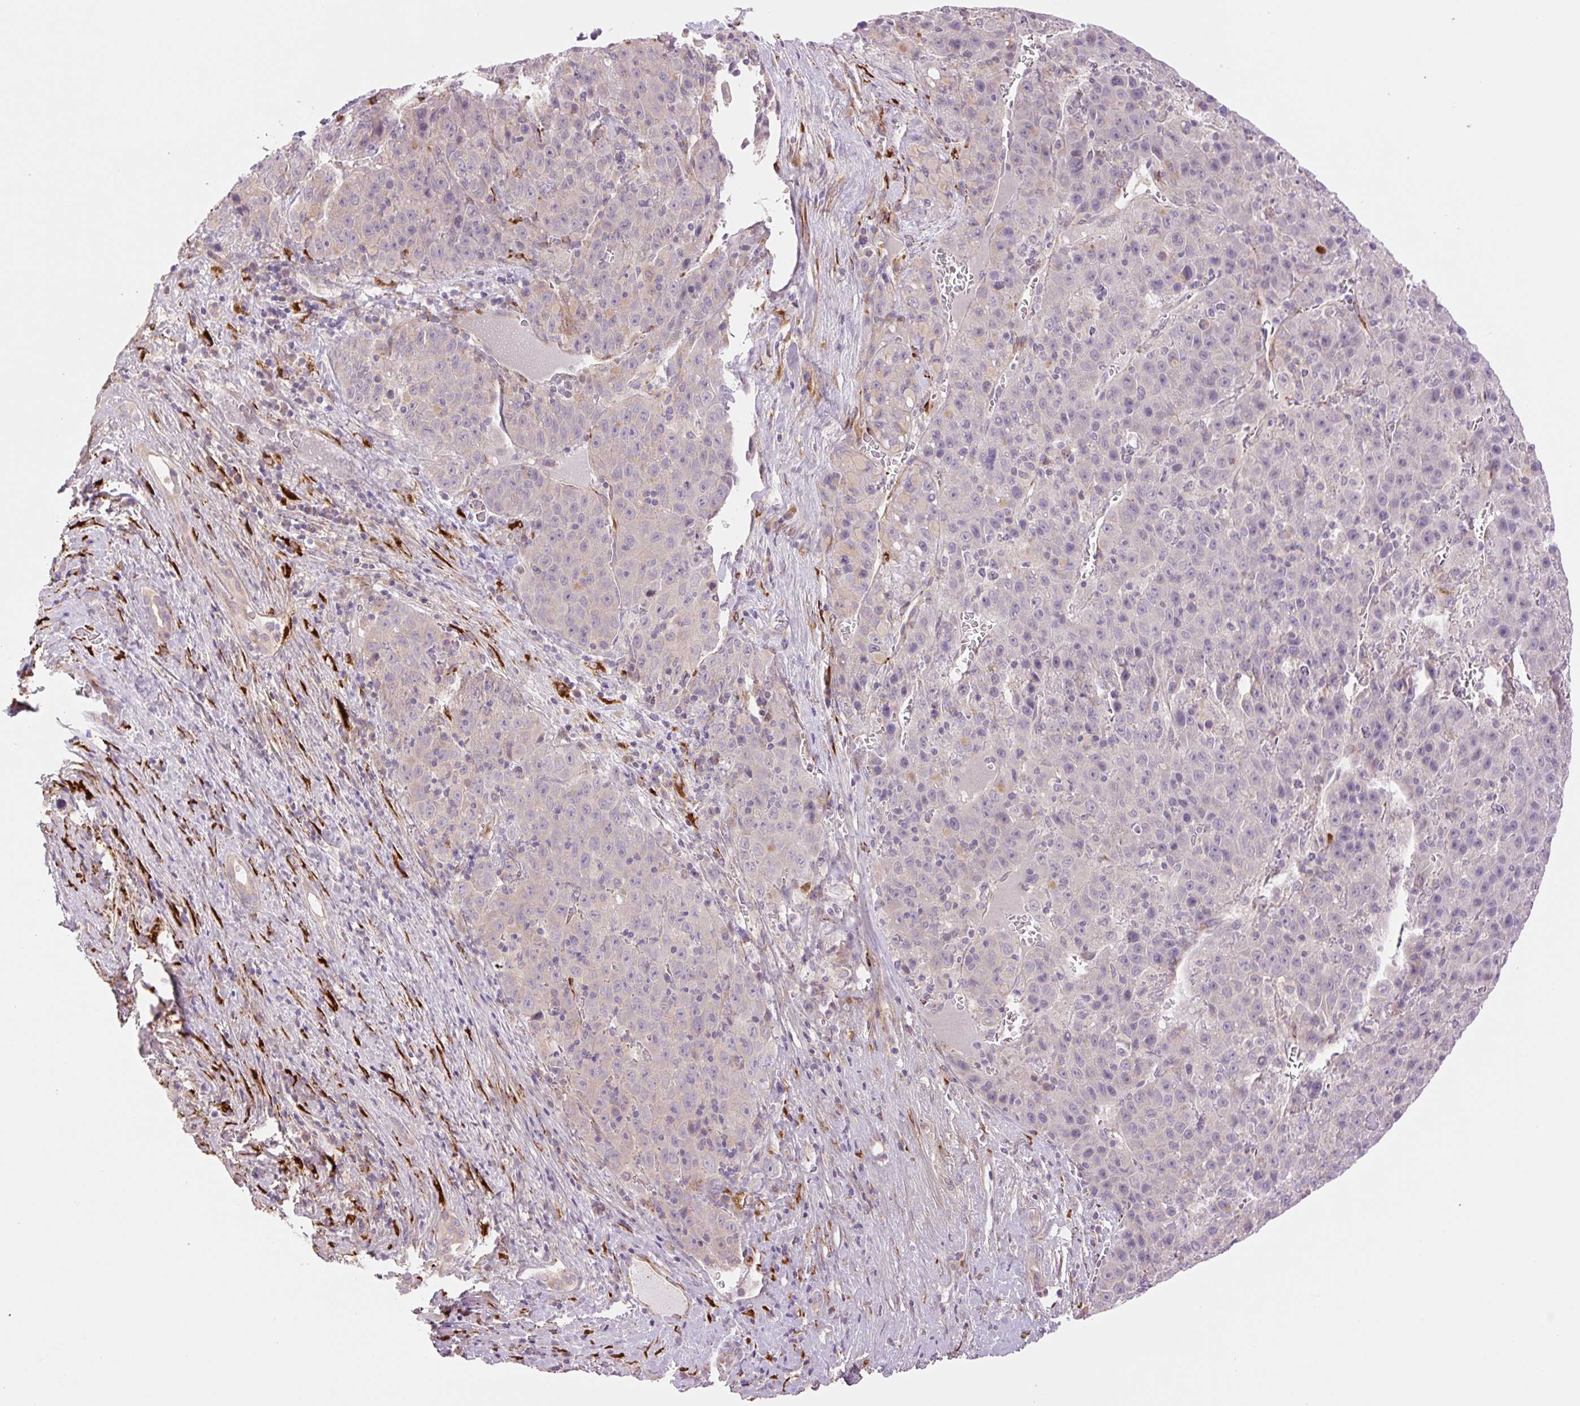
{"staining": {"intensity": "negative", "quantity": "none", "location": "none"}, "tissue": "liver cancer", "cell_type": "Tumor cells", "image_type": "cancer", "snomed": [{"axis": "morphology", "description": "Carcinoma, Hepatocellular, NOS"}, {"axis": "topography", "description": "Liver"}], "caption": "DAB immunohistochemical staining of liver cancer demonstrates no significant staining in tumor cells. (DAB IHC with hematoxylin counter stain).", "gene": "COL5A1", "patient": {"sex": "female", "age": 53}}